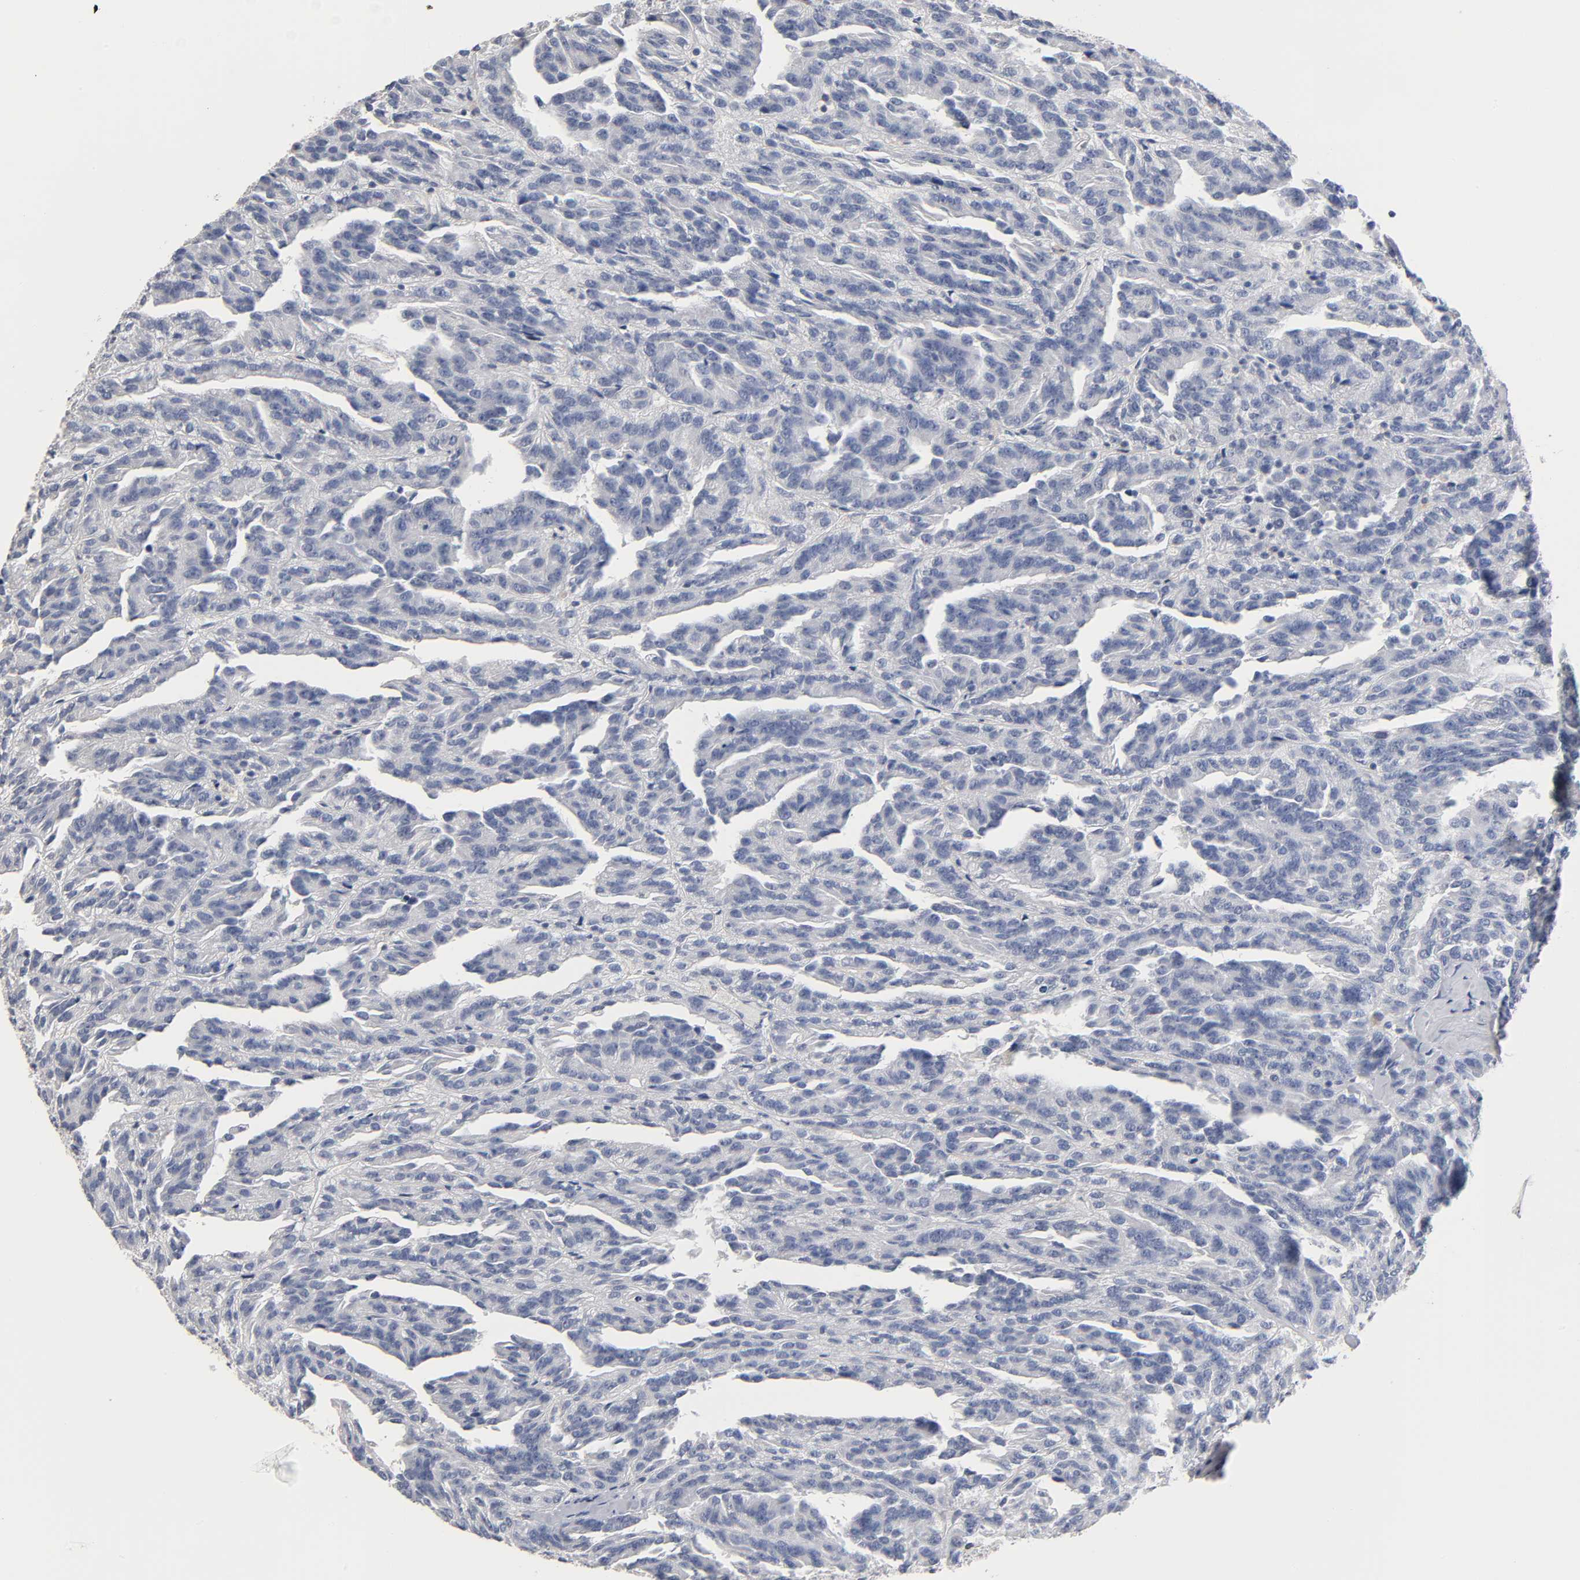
{"staining": {"intensity": "negative", "quantity": "none", "location": "none"}, "tissue": "renal cancer", "cell_type": "Tumor cells", "image_type": "cancer", "snomed": [{"axis": "morphology", "description": "Adenocarcinoma, NOS"}, {"axis": "topography", "description": "Kidney"}], "caption": "A high-resolution micrograph shows IHC staining of renal cancer, which exhibits no significant staining in tumor cells. (Brightfield microscopy of DAB (3,3'-diaminobenzidine) IHC at high magnification).", "gene": "NFATC1", "patient": {"sex": "male", "age": 46}}